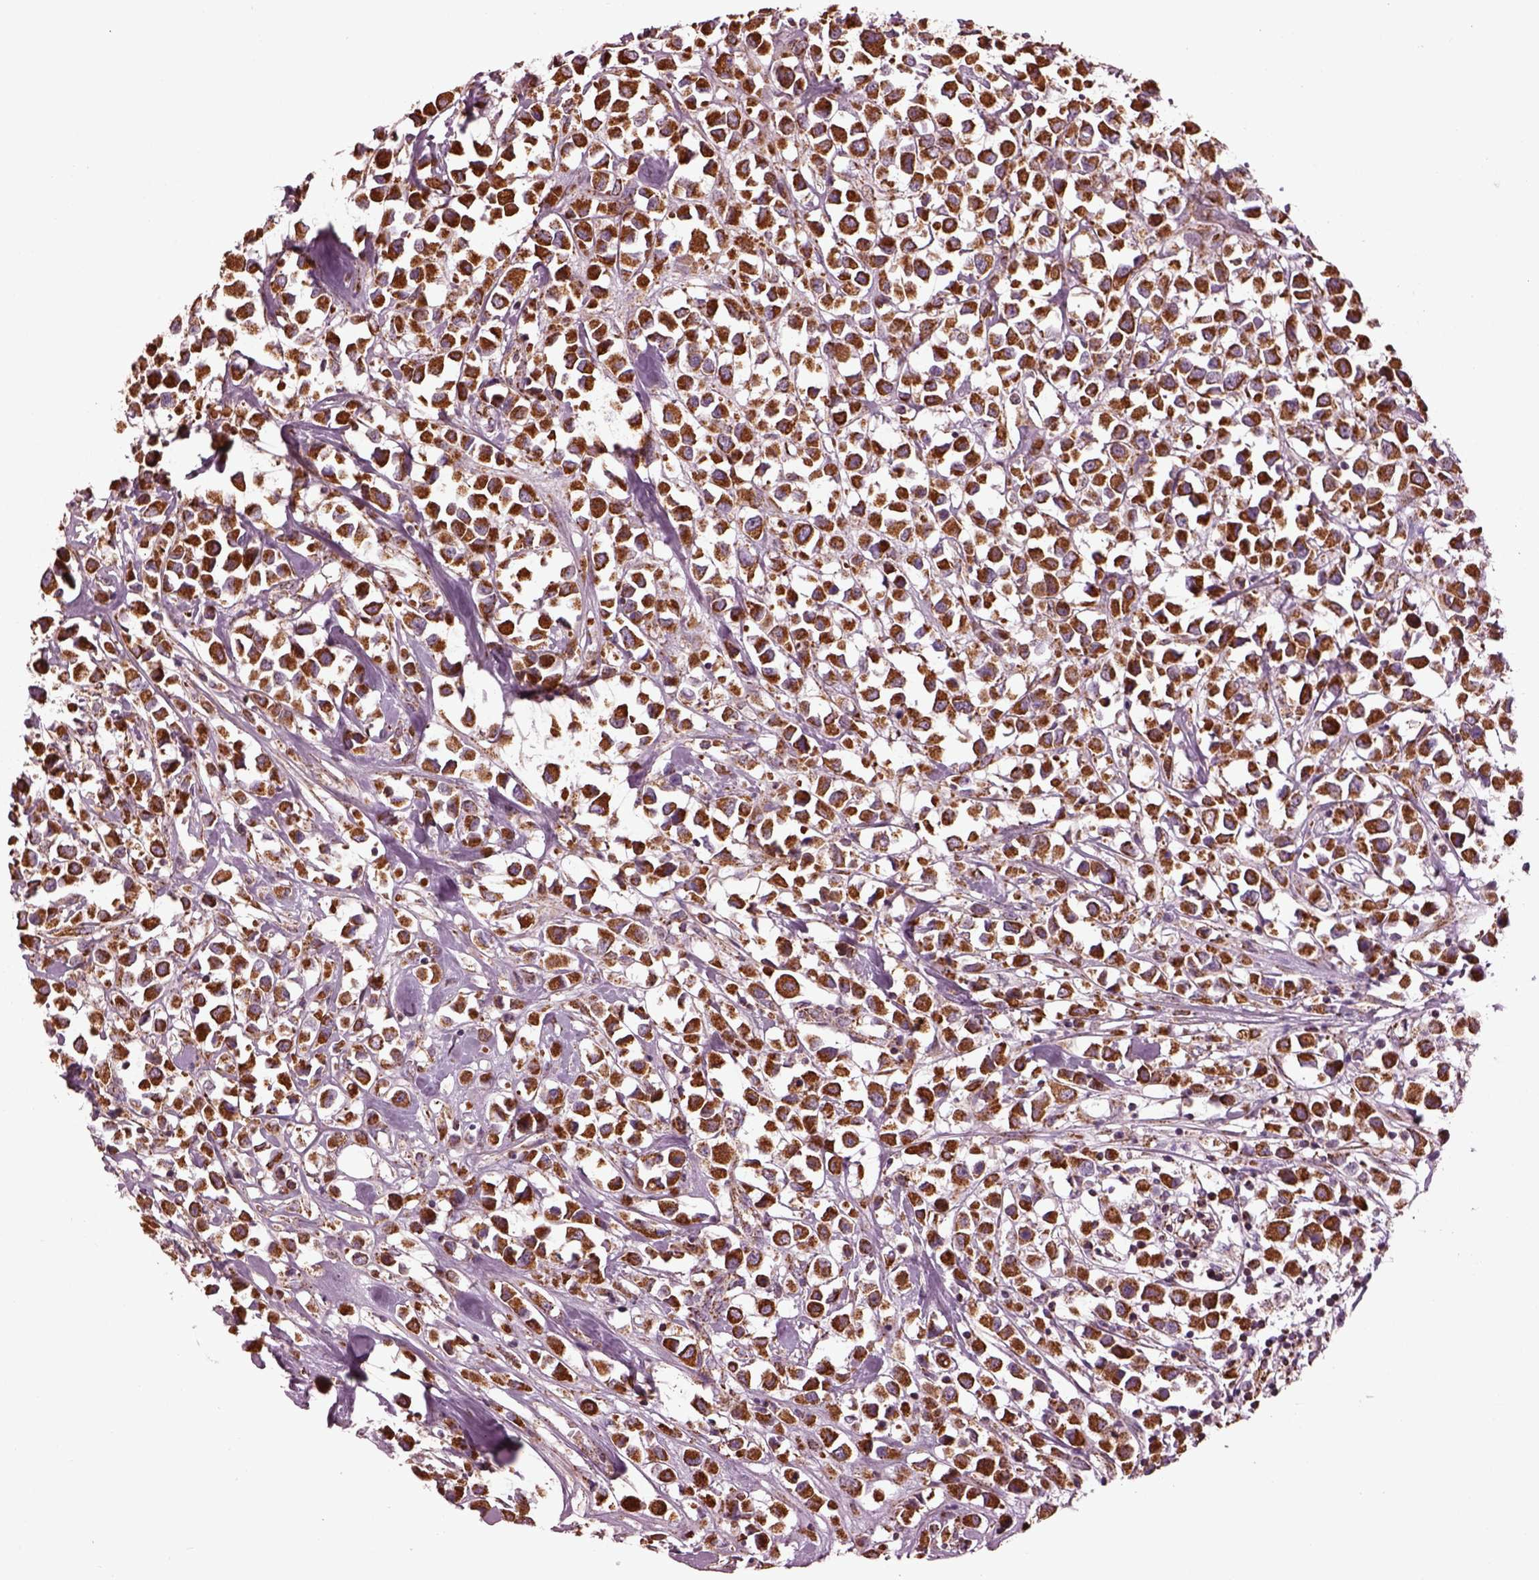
{"staining": {"intensity": "moderate", "quantity": ">75%", "location": "cytoplasmic/membranous"}, "tissue": "breast cancer", "cell_type": "Tumor cells", "image_type": "cancer", "snomed": [{"axis": "morphology", "description": "Duct carcinoma"}, {"axis": "topography", "description": "Breast"}], "caption": "The photomicrograph exhibits staining of breast invasive ductal carcinoma, revealing moderate cytoplasmic/membranous protein positivity (brown color) within tumor cells. The staining is performed using DAB brown chromogen to label protein expression. The nuclei are counter-stained blue using hematoxylin.", "gene": "TMEM254", "patient": {"sex": "female", "age": 61}}